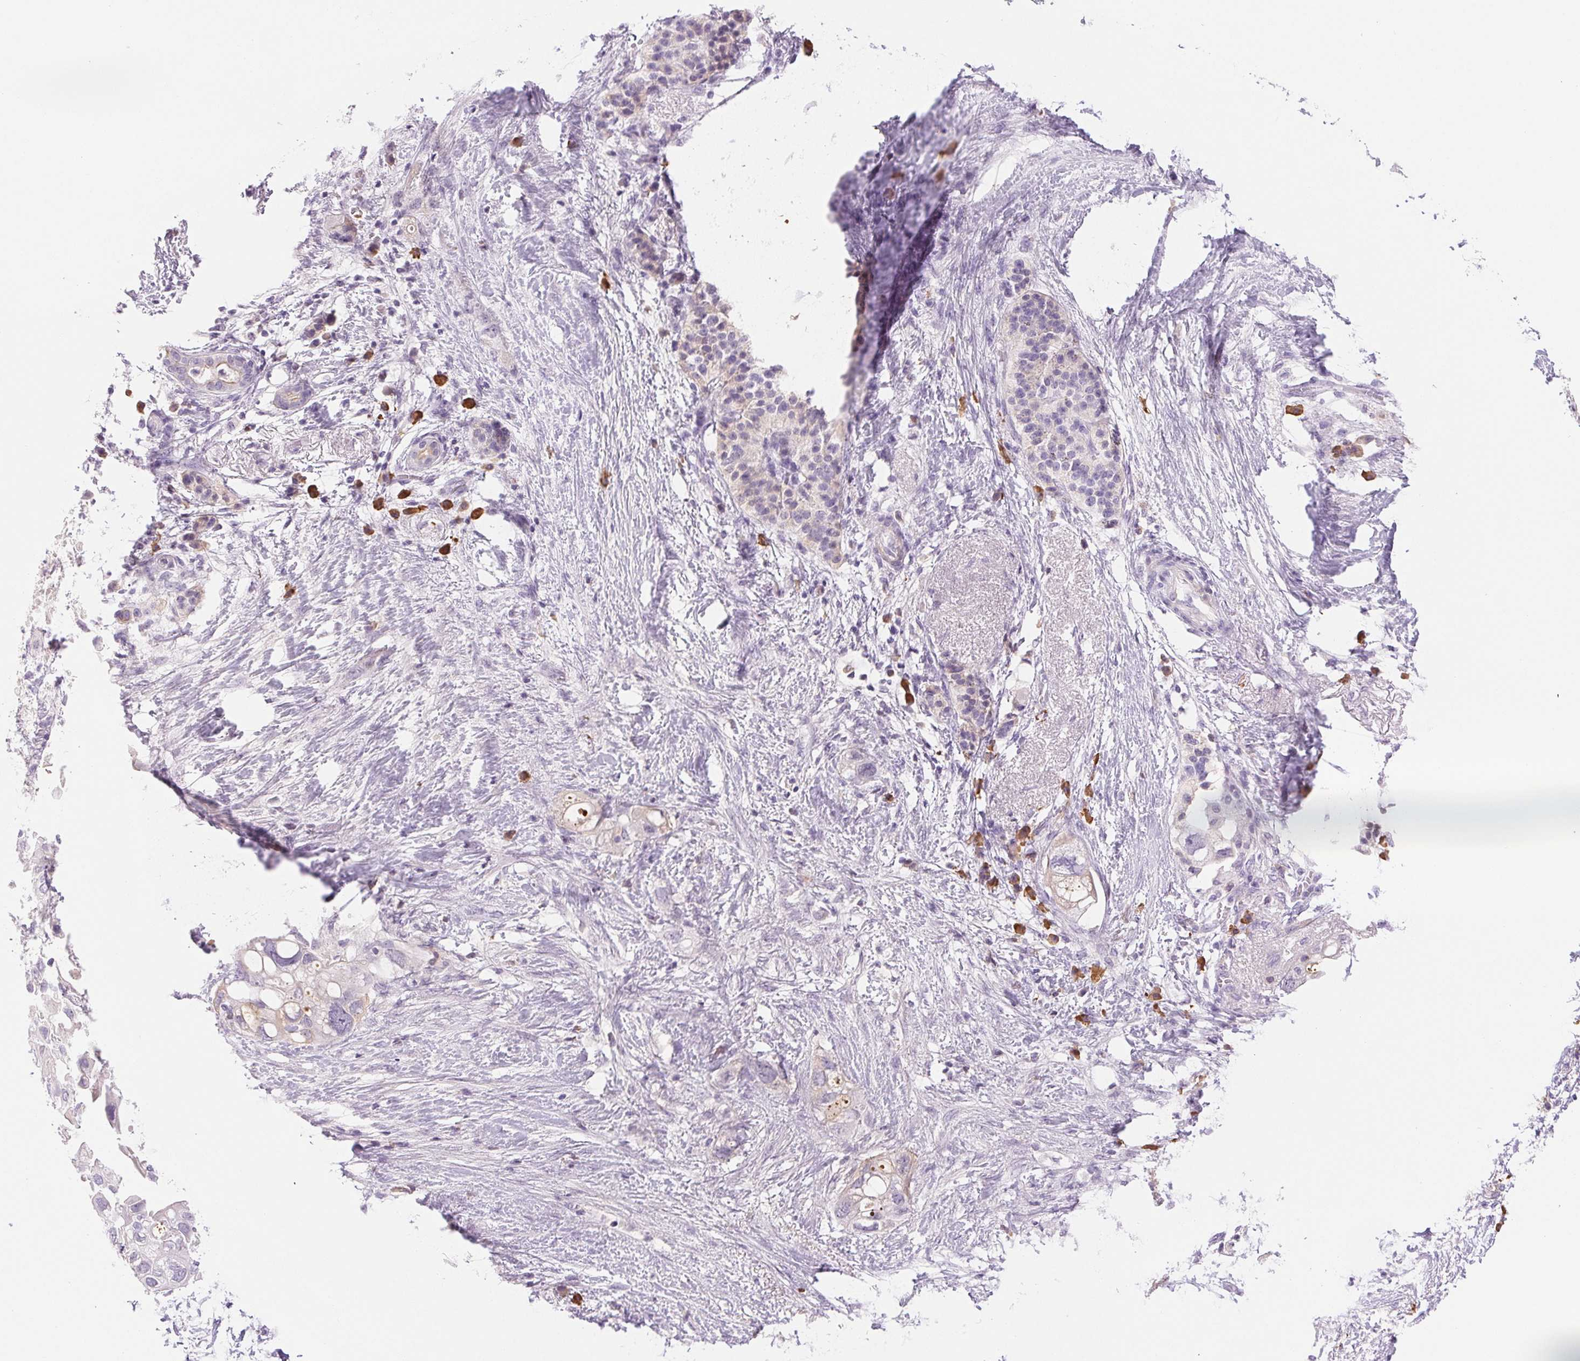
{"staining": {"intensity": "negative", "quantity": "none", "location": "none"}, "tissue": "pancreatic cancer", "cell_type": "Tumor cells", "image_type": "cancer", "snomed": [{"axis": "morphology", "description": "Adenocarcinoma, NOS"}, {"axis": "topography", "description": "Pancreas"}], "caption": "Pancreatic adenocarcinoma was stained to show a protein in brown. There is no significant expression in tumor cells. Brightfield microscopy of IHC stained with DAB (3,3'-diaminobenzidine) (brown) and hematoxylin (blue), captured at high magnification.", "gene": "IFIT1B", "patient": {"sex": "female", "age": 72}}